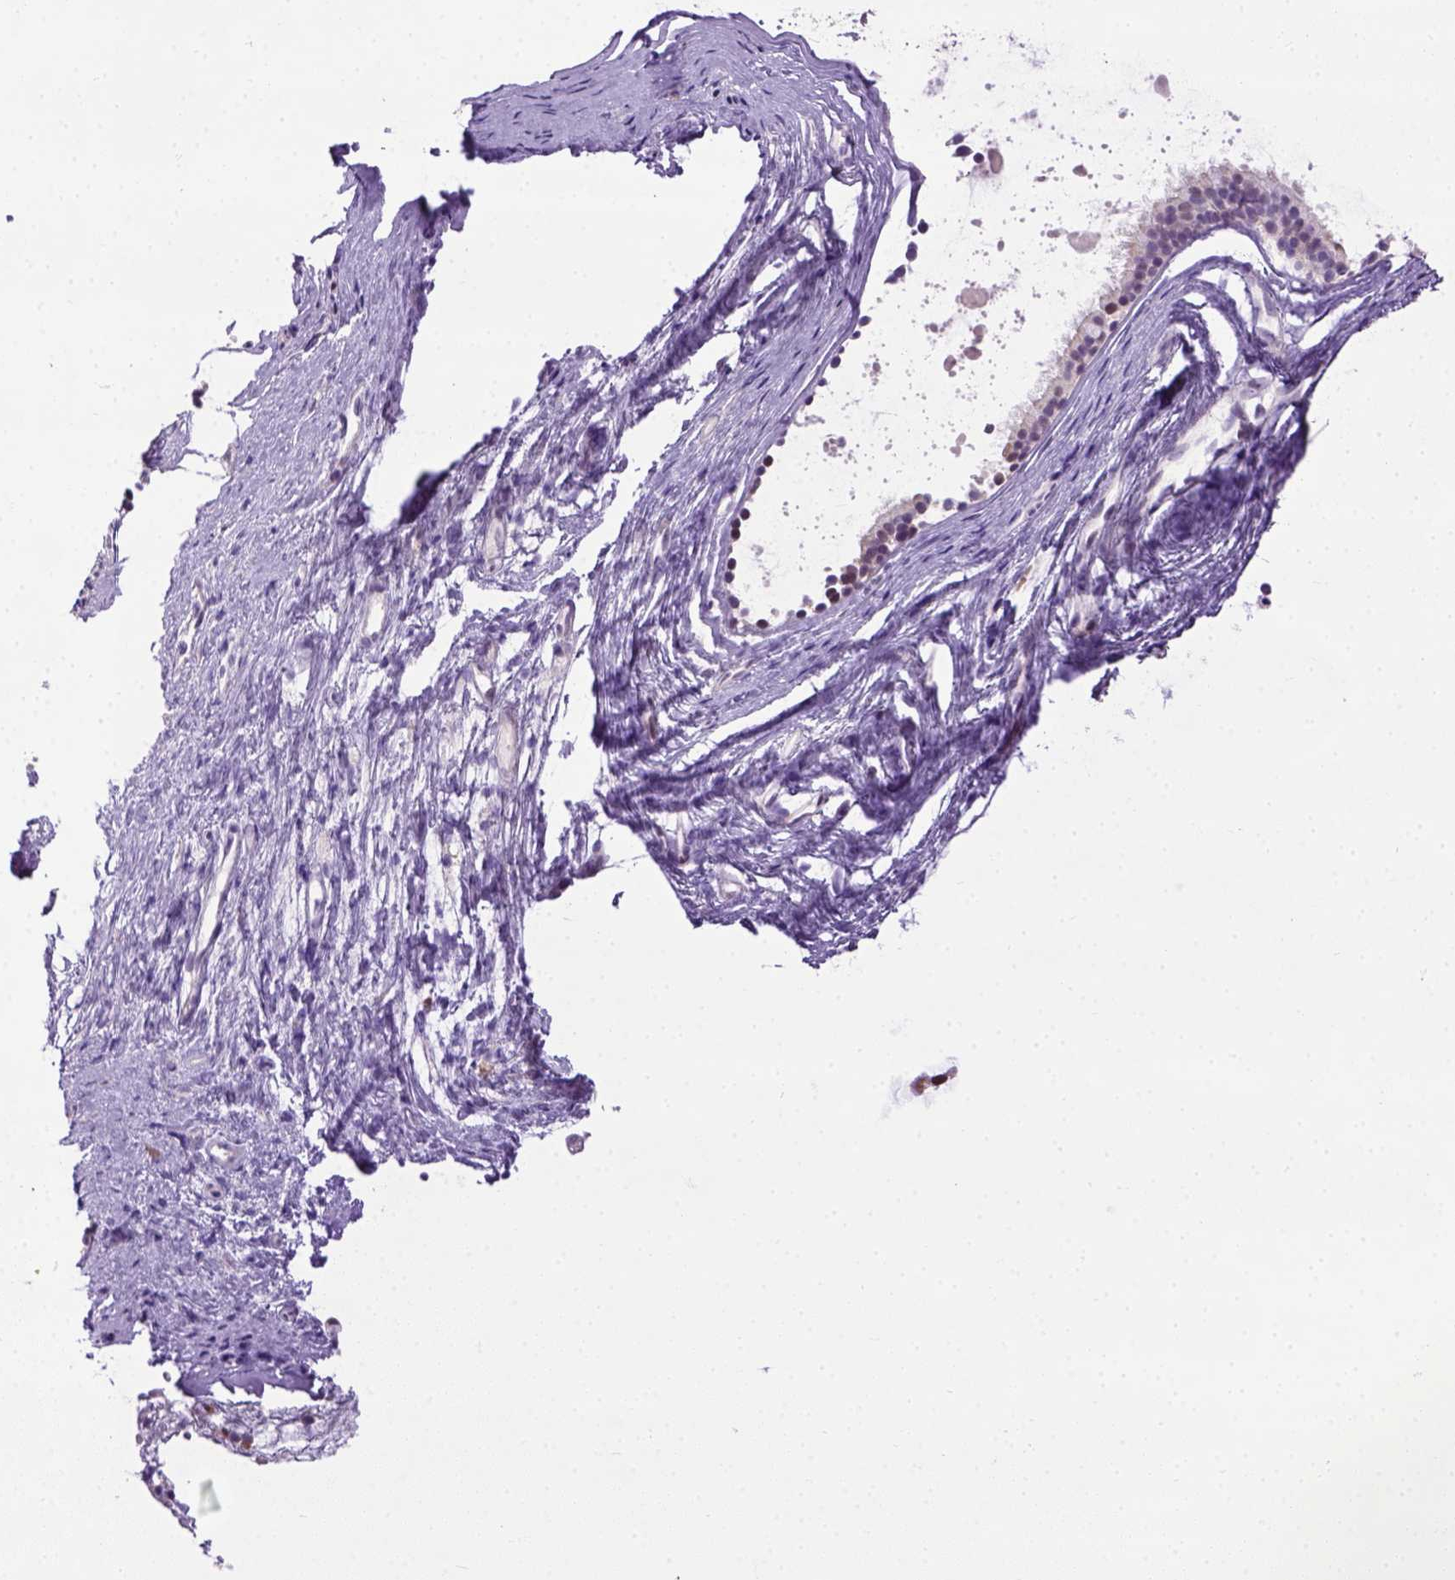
{"staining": {"intensity": "strong", "quantity": "25%-75%", "location": "nuclear"}, "tissue": "nasopharynx", "cell_type": "Respiratory epithelial cells", "image_type": "normal", "snomed": [{"axis": "morphology", "description": "Normal tissue, NOS"}, {"axis": "topography", "description": "Nasopharynx"}], "caption": "This is an image of IHC staining of unremarkable nasopharynx, which shows strong staining in the nuclear of respiratory epithelial cells.", "gene": "UBA3", "patient": {"sex": "male", "age": 77}}